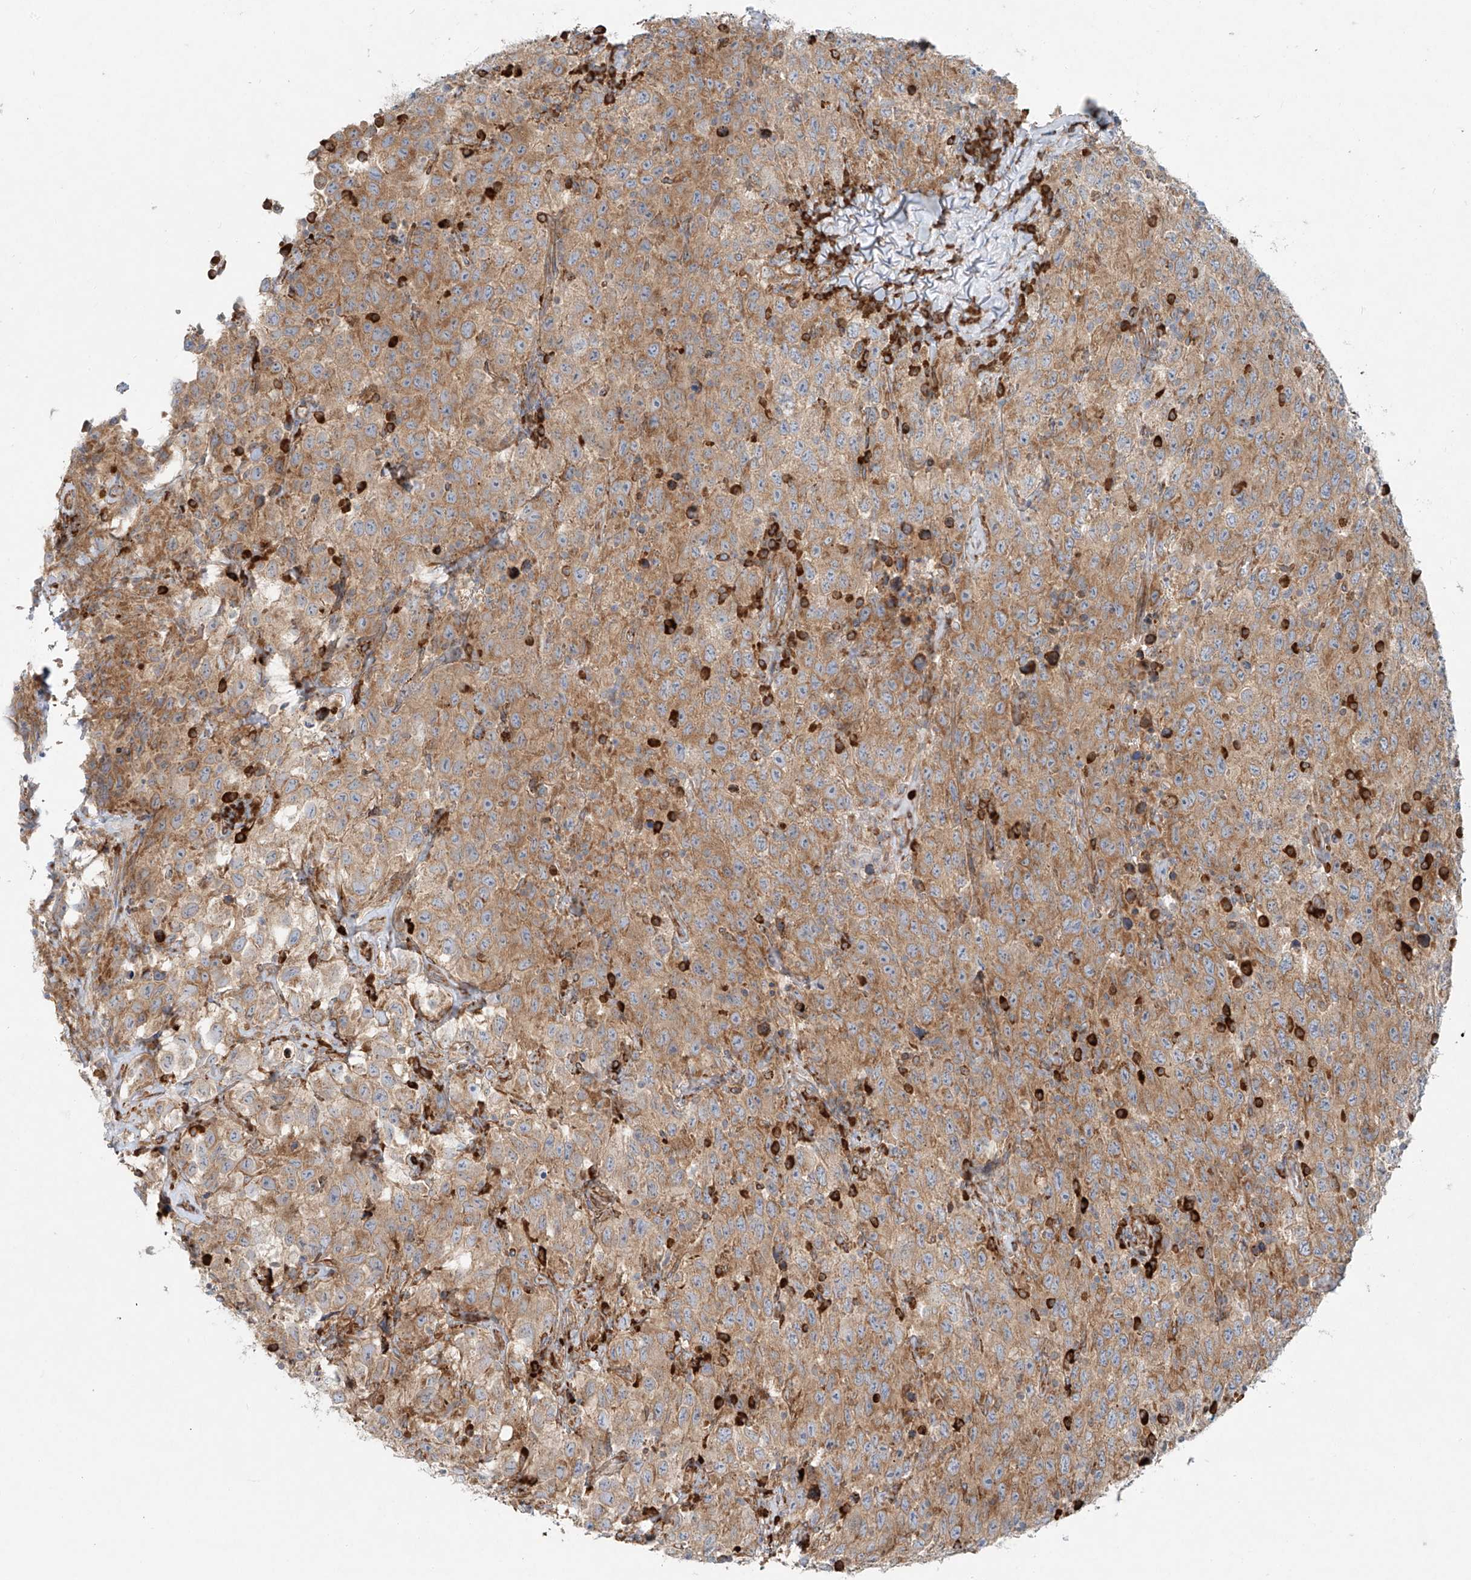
{"staining": {"intensity": "moderate", "quantity": ">75%", "location": "cytoplasmic/membranous"}, "tissue": "testis cancer", "cell_type": "Tumor cells", "image_type": "cancer", "snomed": [{"axis": "morphology", "description": "Seminoma, NOS"}, {"axis": "topography", "description": "Testis"}], "caption": "Testis seminoma was stained to show a protein in brown. There is medium levels of moderate cytoplasmic/membranous staining in about >75% of tumor cells.", "gene": "EIPR1", "patient": {"sex": "male", "age": 41}}